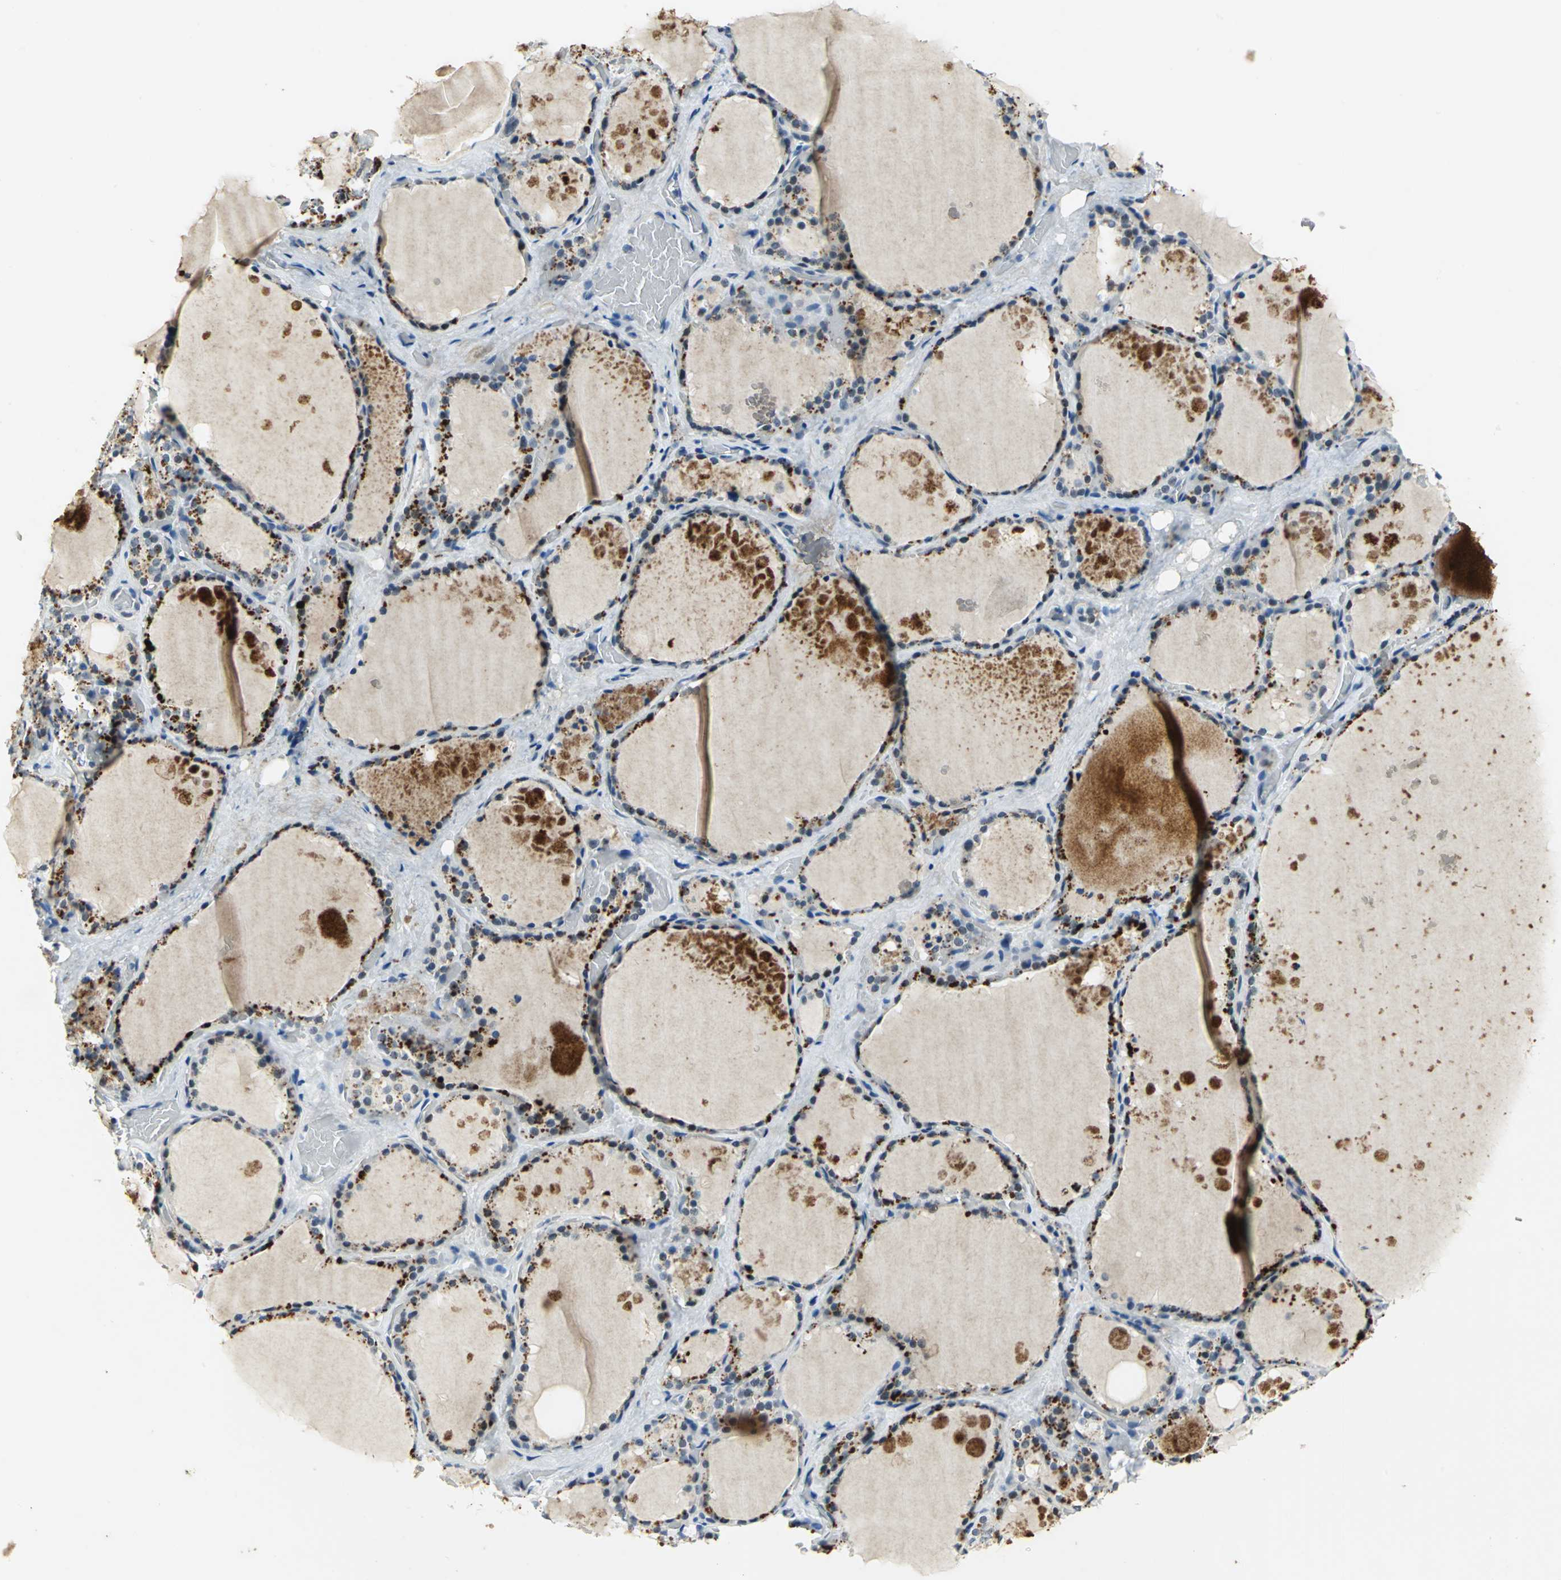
{"staining": {"intensity": "strong", "quantity": "25%-75%", "location": "cytoplasmic/membranous"}, "tissue": "thyroid gland", "cell_type": "Glandular cells", "image_type": "normal", "snomed": [{"axis": "morphology", "description": "Normal tissue, NOS"}, {"axis": "topography", "description": "Thyroid gland"}], "caption": "Thyroid gland stained with a brown dye exhibits strong cytoplasmic/membranous positive expression in about 25%-75% of glandular cells.", "gene": "RAD17", "patient": {"sex": "male", "age": 61}}